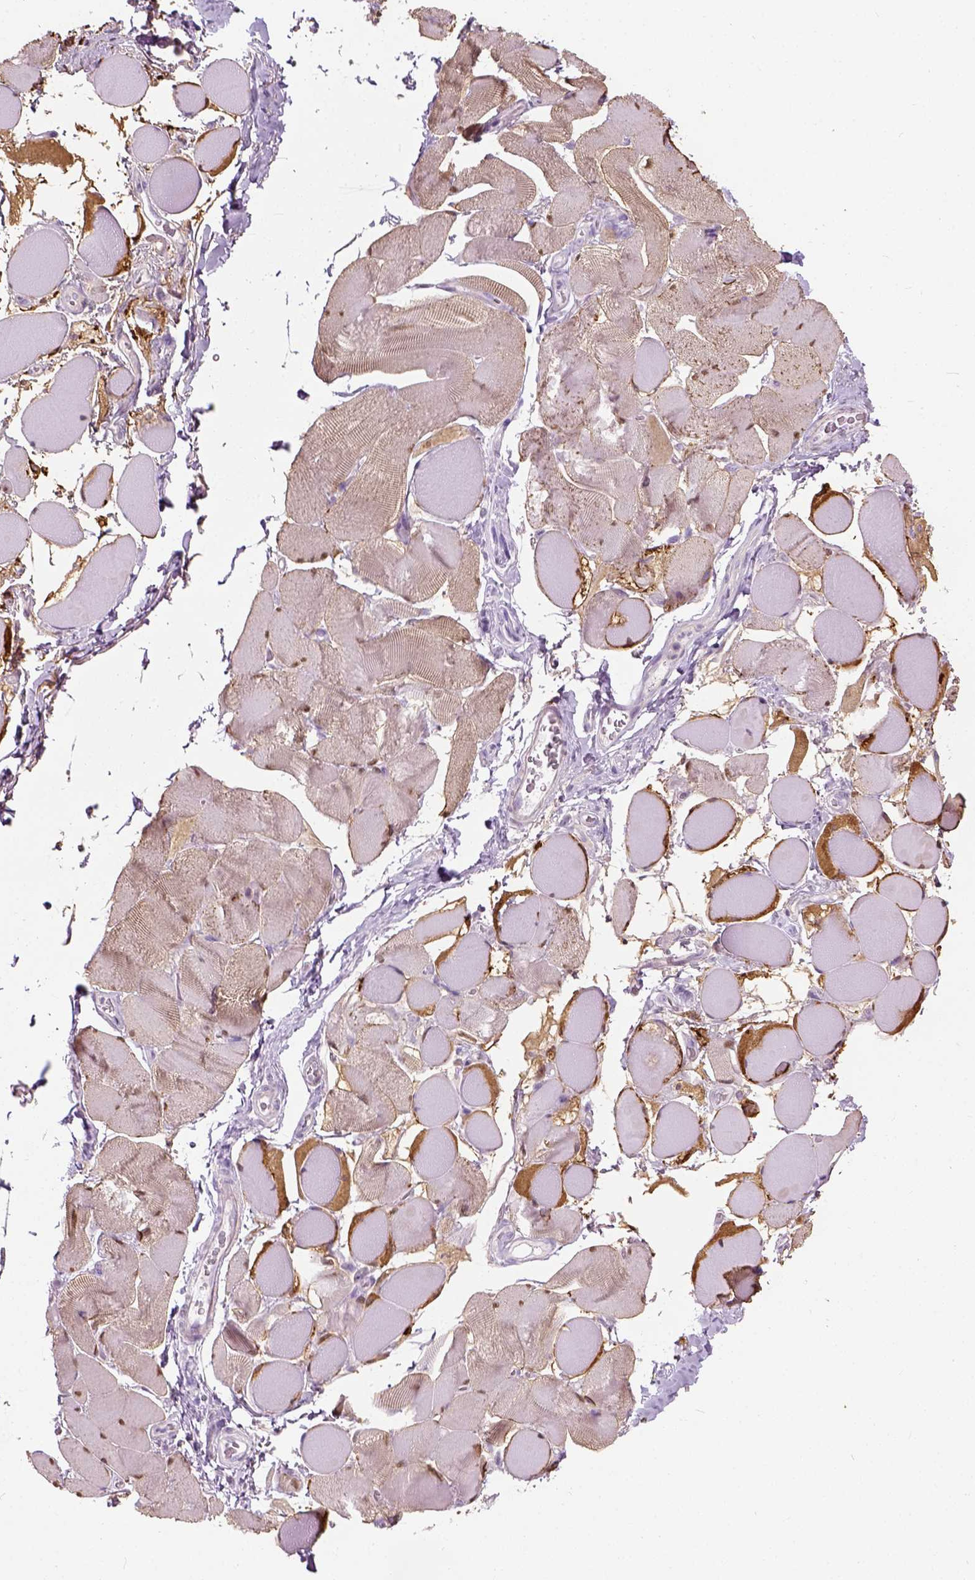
{"staining": {"intensity": "weak", "quantity": "25%-75%", "location": "cytoplasmic/membranous"}, "tissue": "skeletal muscle", "cell_type": "Myocytes", "image_type": "normal", "snomed": [{"axis": "morphology", "description": "Normal tissue, NOS"}, {"axis": "topography", "description": "Skeletal muscle"}, {"axis": "topography", "description": "Anal"}, {"axis": "topography", "description": "Peripheral nerve tissue"}], "caption": "Immunohistochemistry image of normal skeletal muscle stained for a protein (brown), which shows low levels of weak cytoplasmic/membranous staining in about 25%-75% of myocytes.", "gene": "TRIM72", "patient": {"sex": "male", "age": 53}}